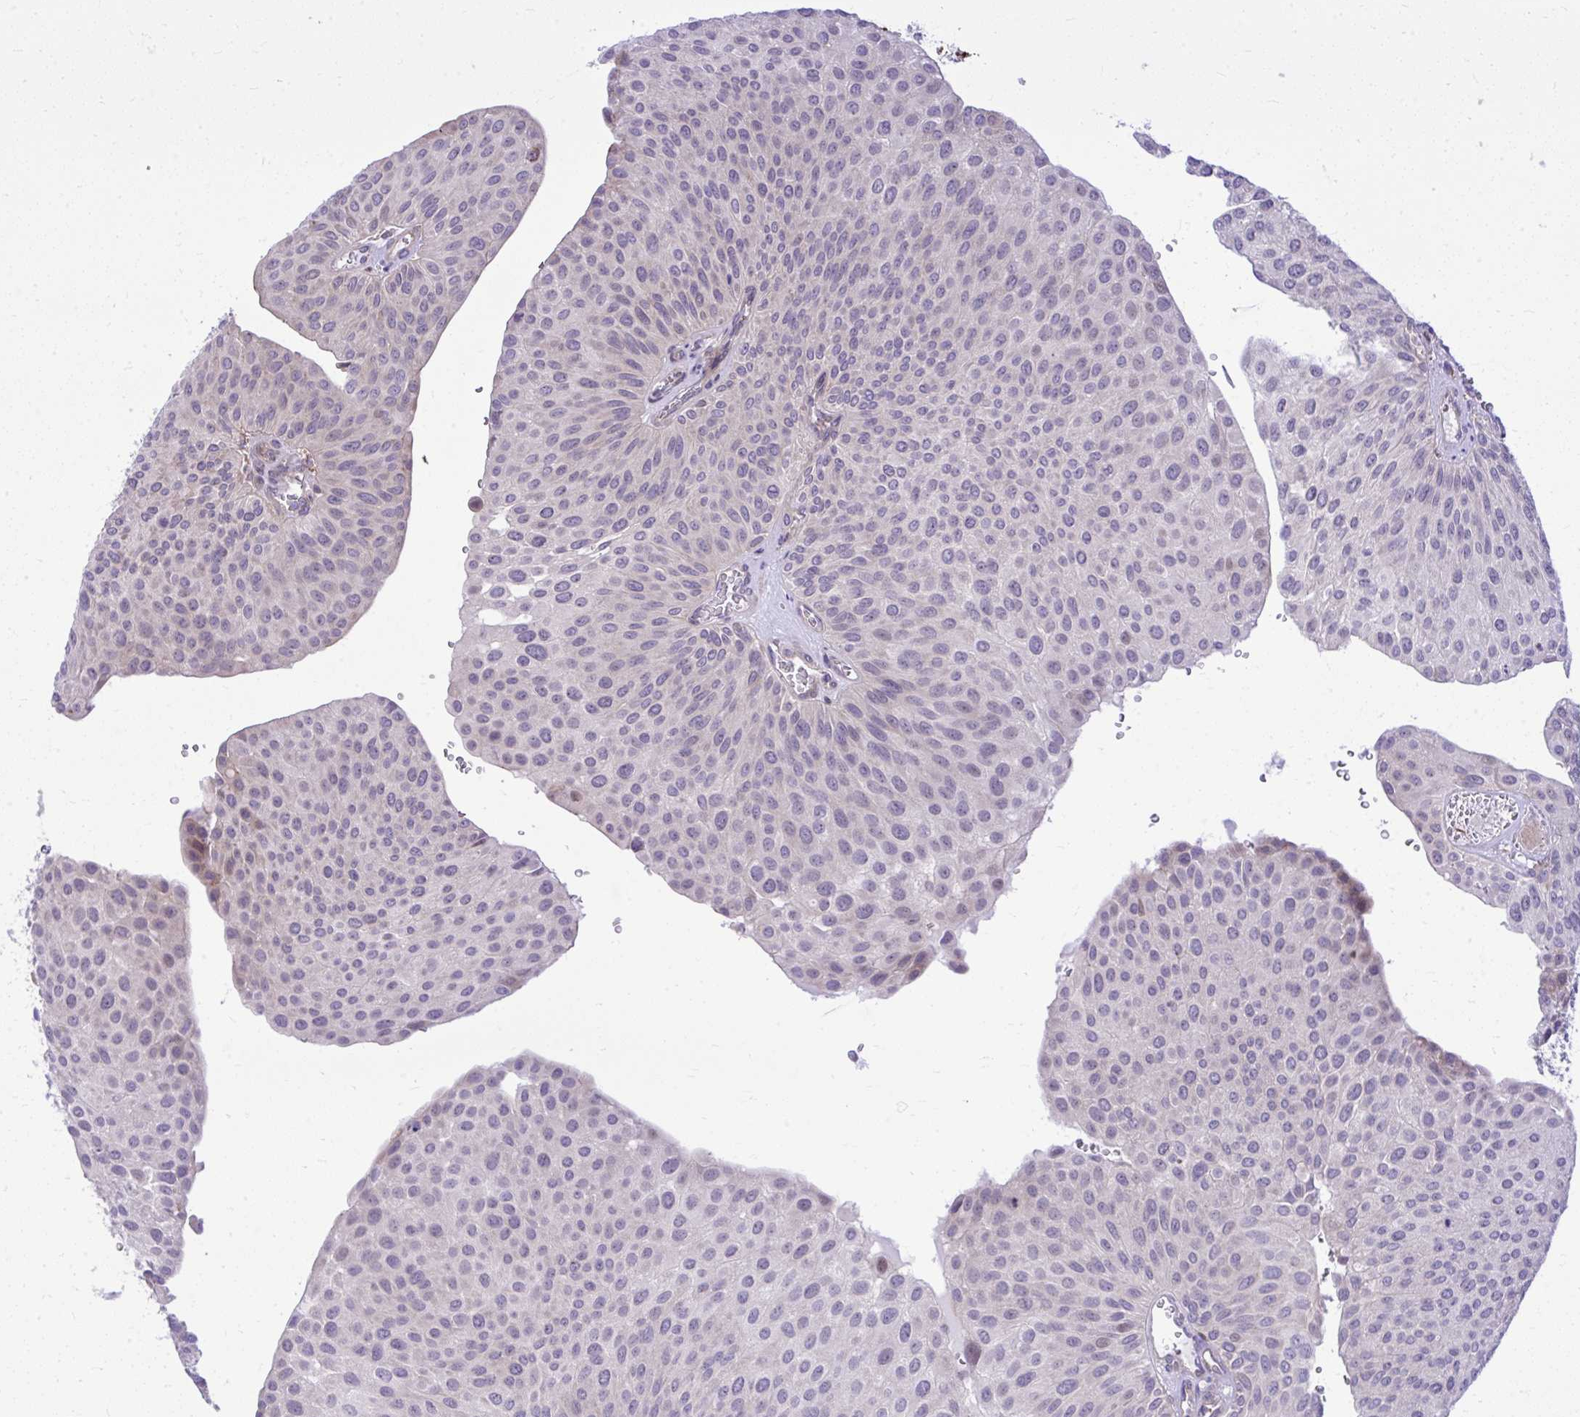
{"staining": {"intensity": "negative", "quantity": "none", "location": "none"}, "tissue": "urothelial cancer", "cell_type": "Tumor cells", "image_type": "cancer", "snomed": [{"axis": "morphology", "description": "Urothelial carcinoma, NOS"}, {"axis": "topography", "description": "Urinary bladder"}], "caption": "Tumor cells are negative for brown protein staining in transitional cell carcinoma. (DAB (3,3'-diaminobenzidine) immunohistochemistry visualized using brightfield microscopy, high magnification).", "gene": "GRK4", "patient": {"sex": "male", "age": 67}}